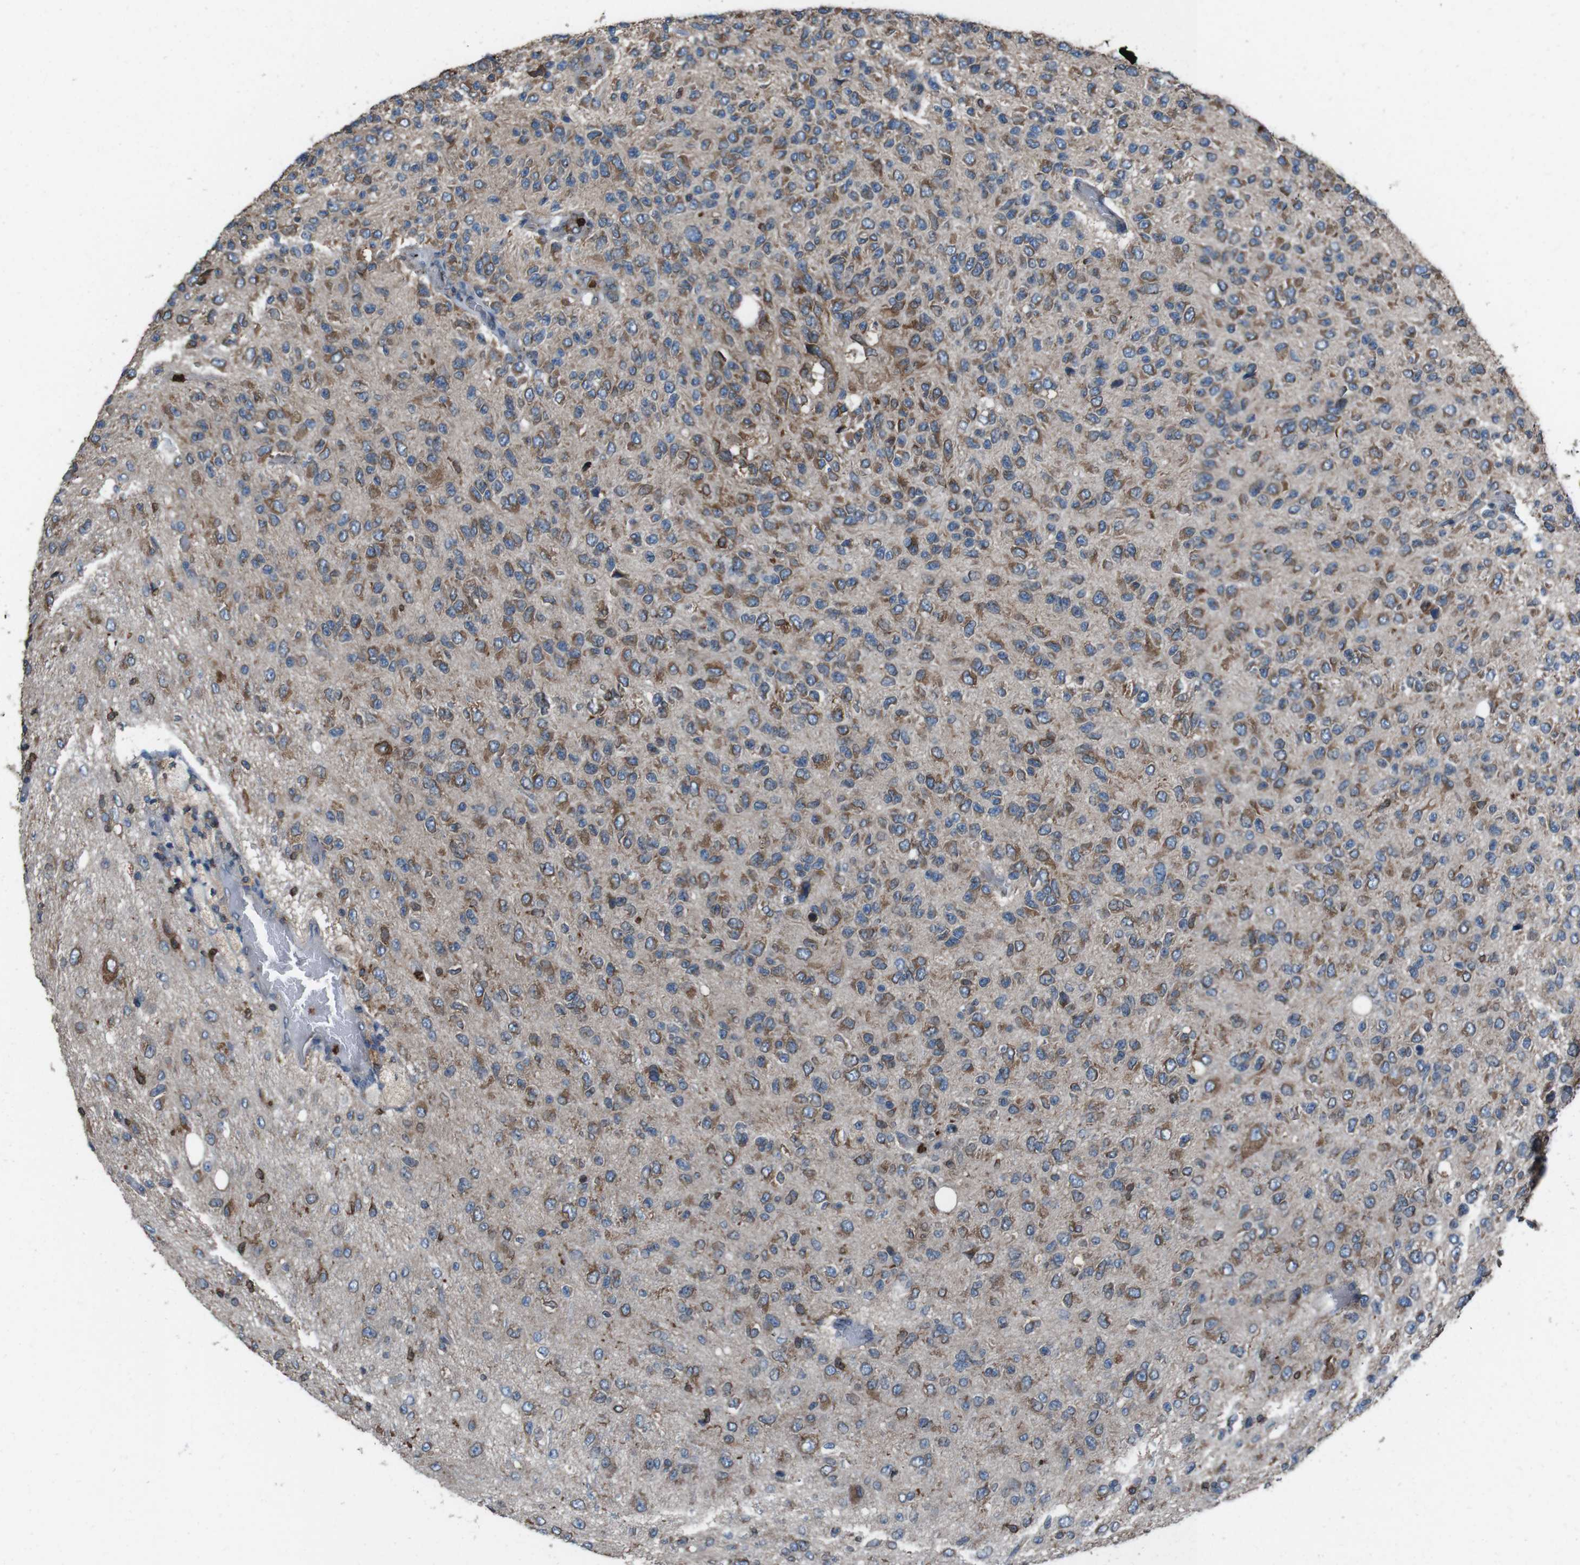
{"staining": {"intensity": "moderate", "quantity": ">75%", "location": "cytoplasmic/membranous"}, "tissue": "glioma", "cell_type": "Tumor cells", "image_type": "cancer", "snomed": [{"axis": "morphology", "description": "Glioma, malignant, High grade"}, {"axis": "topography", "description": "pancreas cauda"}], "caption": "Immunohistochemistry (IHC) staining of malignant glioma (high-grade), which exhibits medium levels of moderate cytoplasmic/membranous expression in about >75% of tumor cells indicating moderate cytoplasmic/membranous protein staining. The staining was performed using DAB (brown) for protein detection and nuclei were counterstained in hematoxylin (blue).", "gene": "APMAP", "patient": {"sex": "male", "age": 60}}